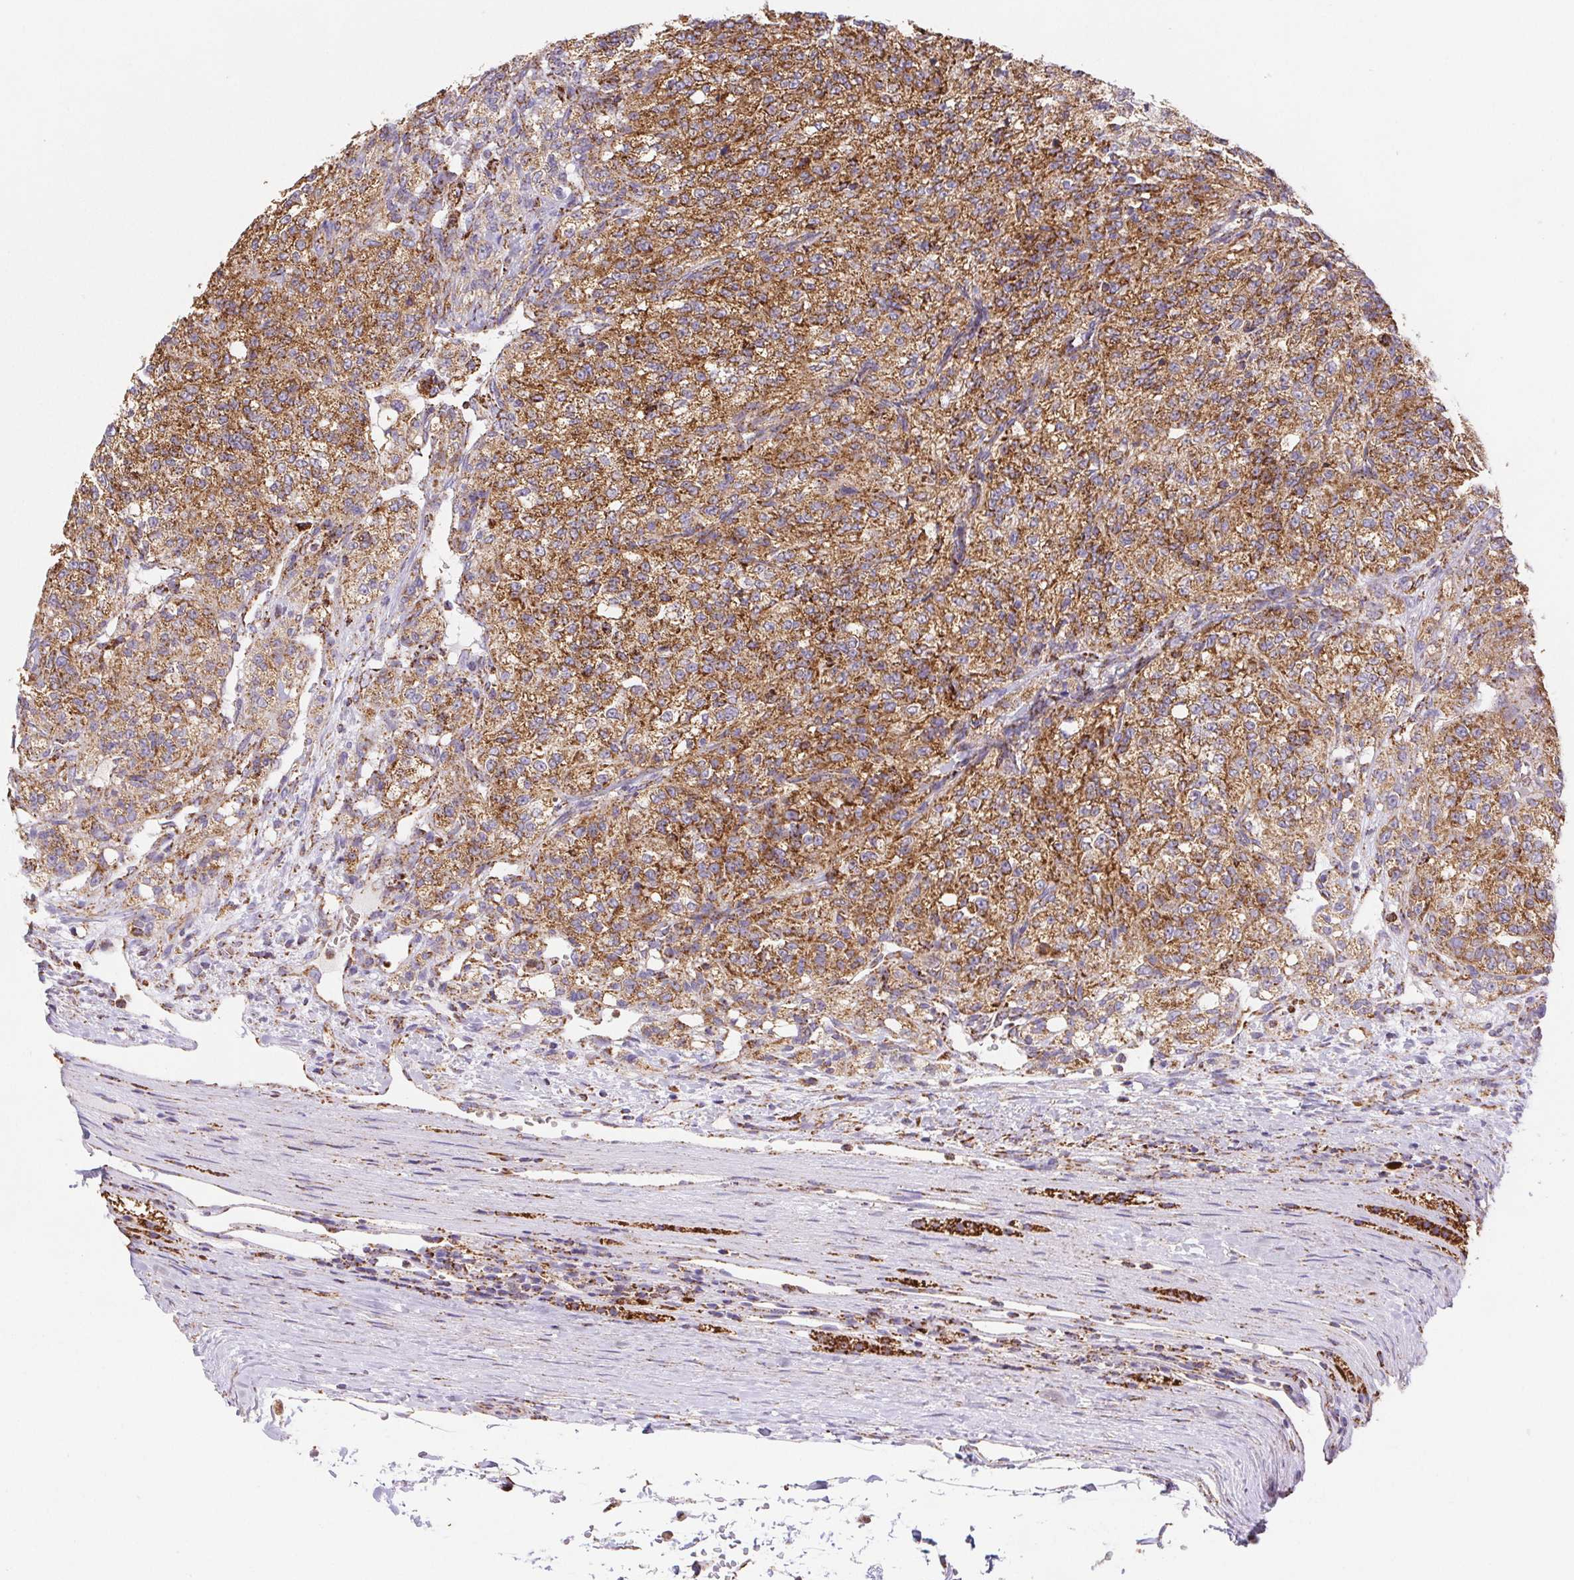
{"staining": {"intensity": "moderate", "quantity": ">75%", "location": "cytoplasmic/membranous"}, "tissue": "renal cancer", "cell_type": "Tumor cells", "image_type": "cancer", "snomed": [{"axis": "morphology", "description": "Adenocarcinoma, NOS"}, {"axis": "topography", "description": "Kidney"}], "caption": "Tumor cells exhibit medium levels of moderate cytoplasmic/membranous positivity in approximately >75% of cells in renal cancer.", "gene": "NIPSNAP2", "patient": {"sex": "female", "age": 63}}